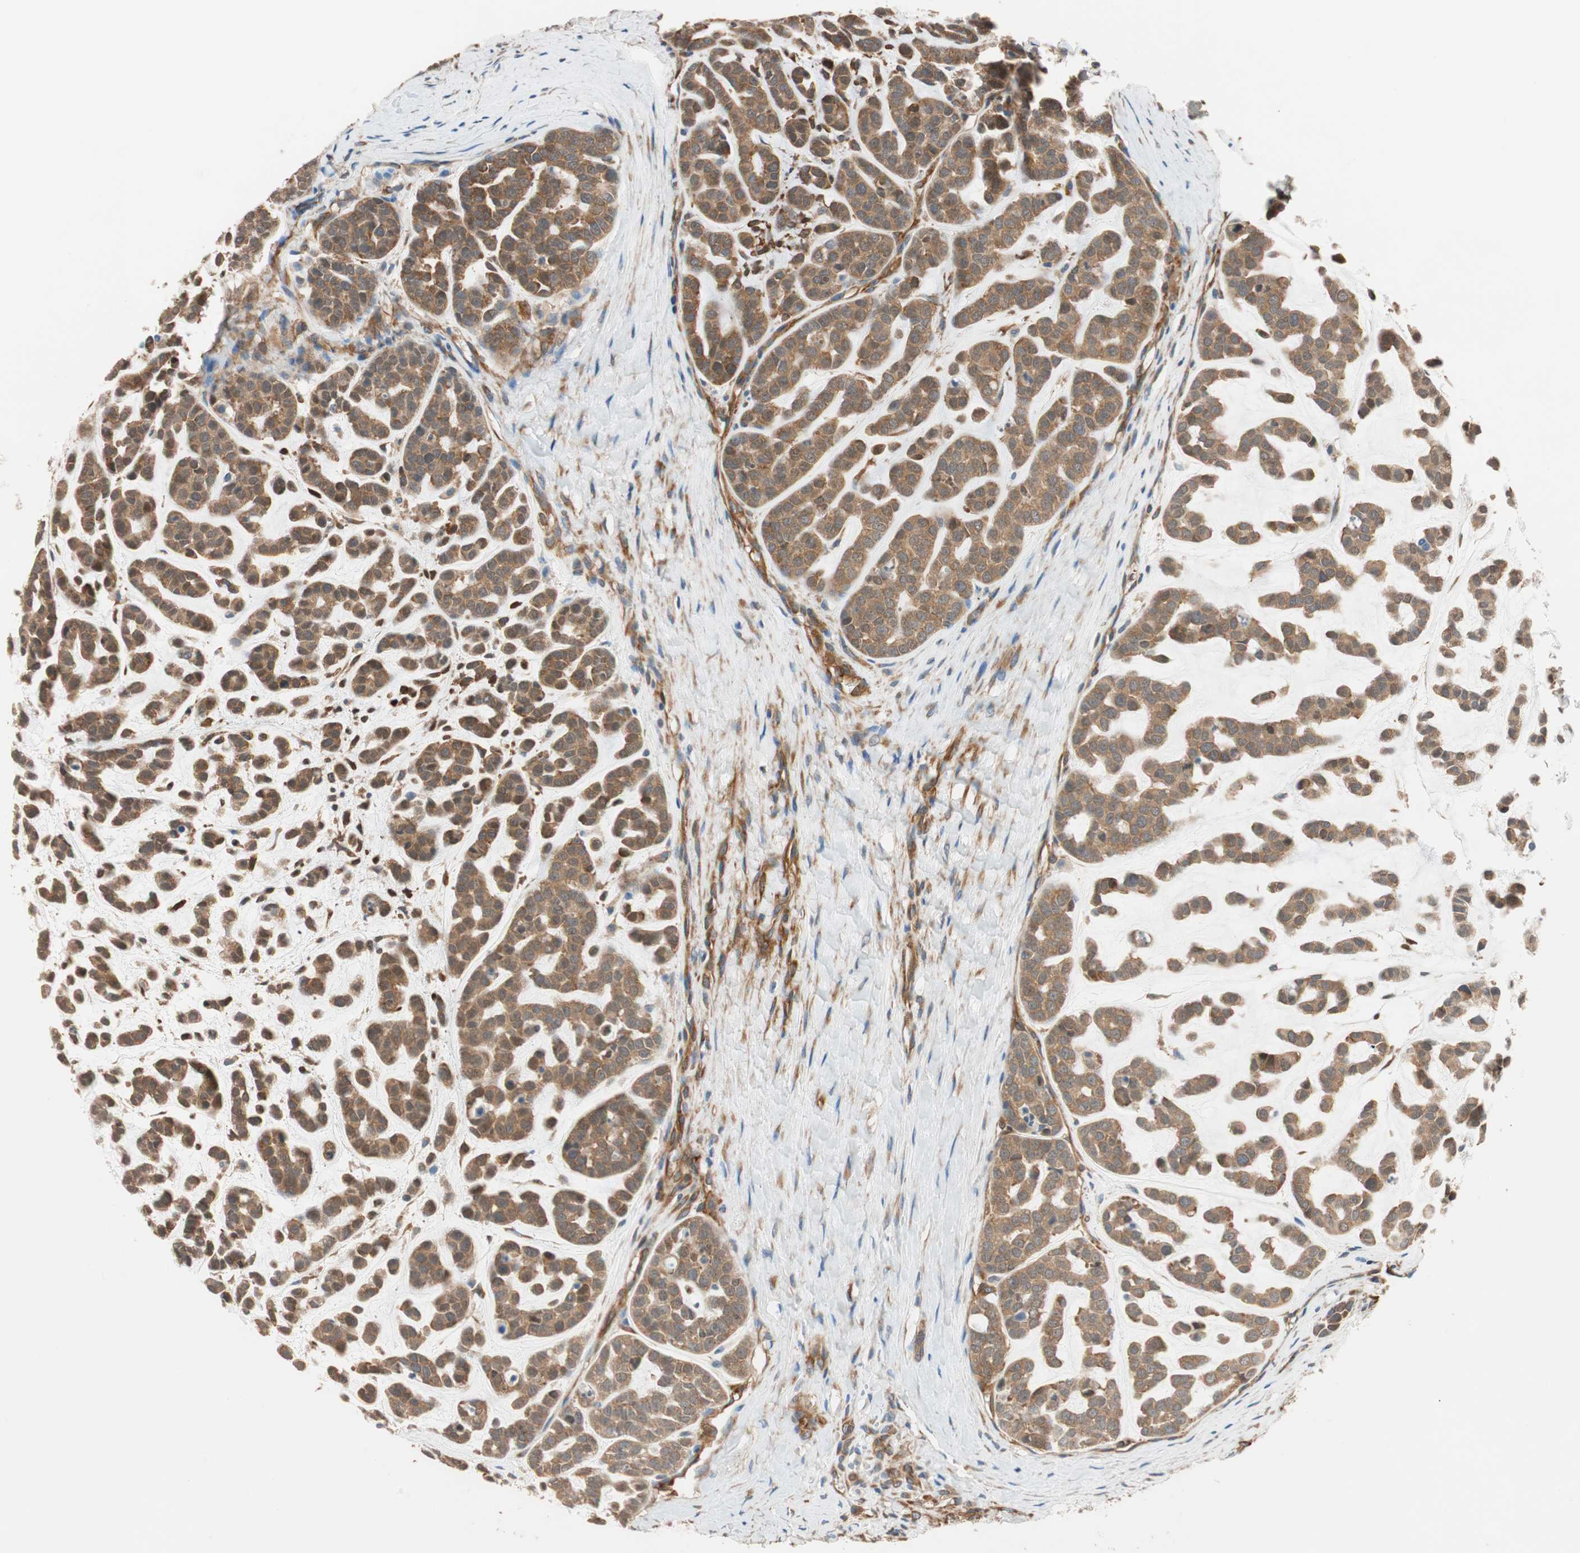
{"staining": {"intensity": "moderate", "quantity": ">75%", "location": "cytoplasmic/membranous"}, "tissue": "head and neck cancer", "cell_type": "Tumor cells", "image_type": "cancer", "snomed": [{"axis": "morphology", "description": "Adenocarcinoma, NOS"}, {"axis": "morphology", "description": "Adenoma, NOS"}, {"axis": "topography", "description": "Head-Neck"}], "caption": "There is medium levels of moderate cytoplasmic/membranous positivity in tumor cells of head and neck cancer, as demonstrated by immunohistochemical staining (brown color).", "gene": "WASL", "patient": {"sex": "female", "age": 55}}